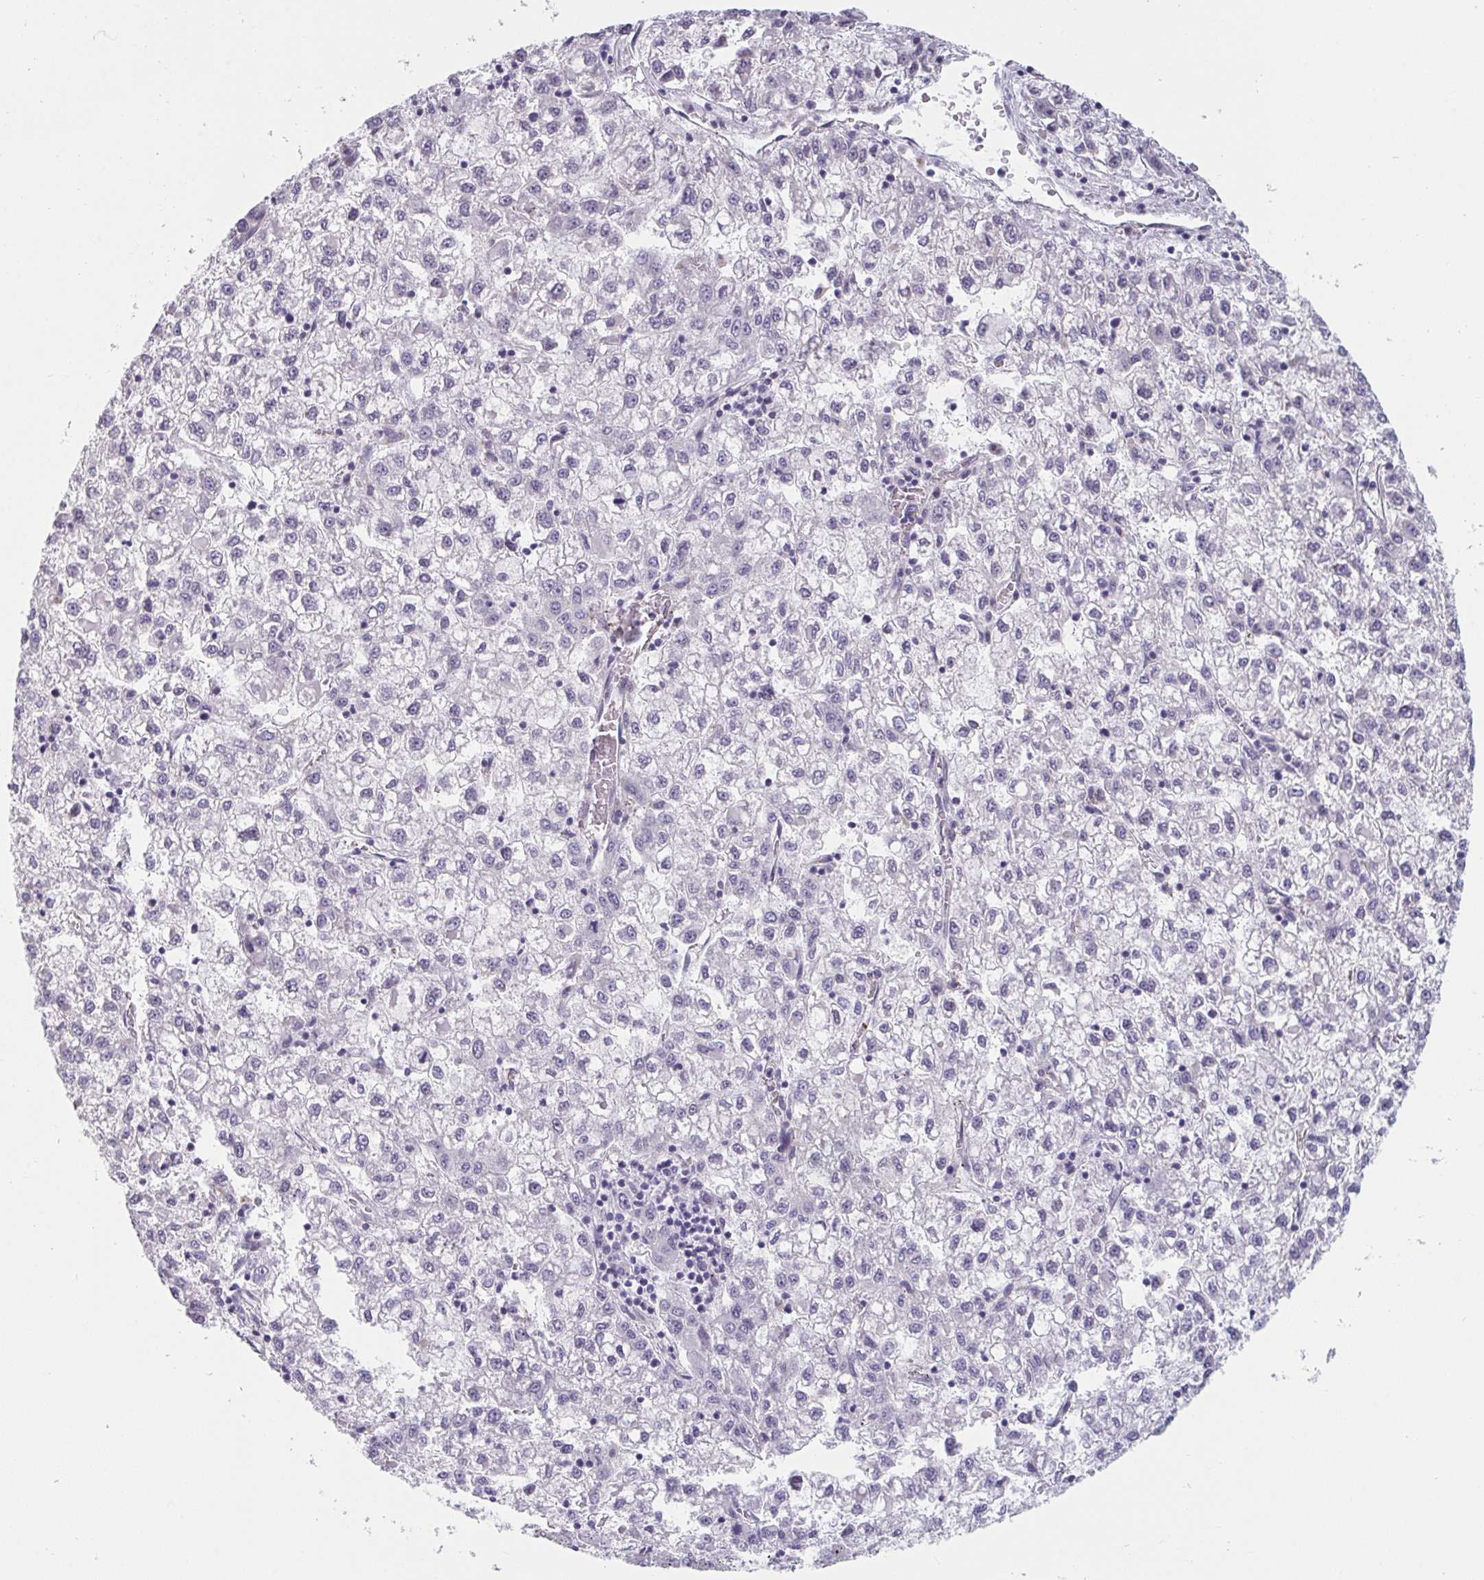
{"staining": {"intensity": "negative", "quantity": "none", "location": "none"}, "tissue": "liver cancer", "cell_type": "Tumor cells", "image_type": "cancer", "snomed": [{"axis": "morphology", "description": "Carcinoma, Hepatocellular, NOS"}, {"axis": "topography", "description": "Liver"}], "caption": "Immunohistochemistry (IHC) of human liver cancer (hepatocellular carcinoma) displays no staining in tumor cells.", "gene": "TNFSF10", "patient": {"sex": "male", "age": 40}}